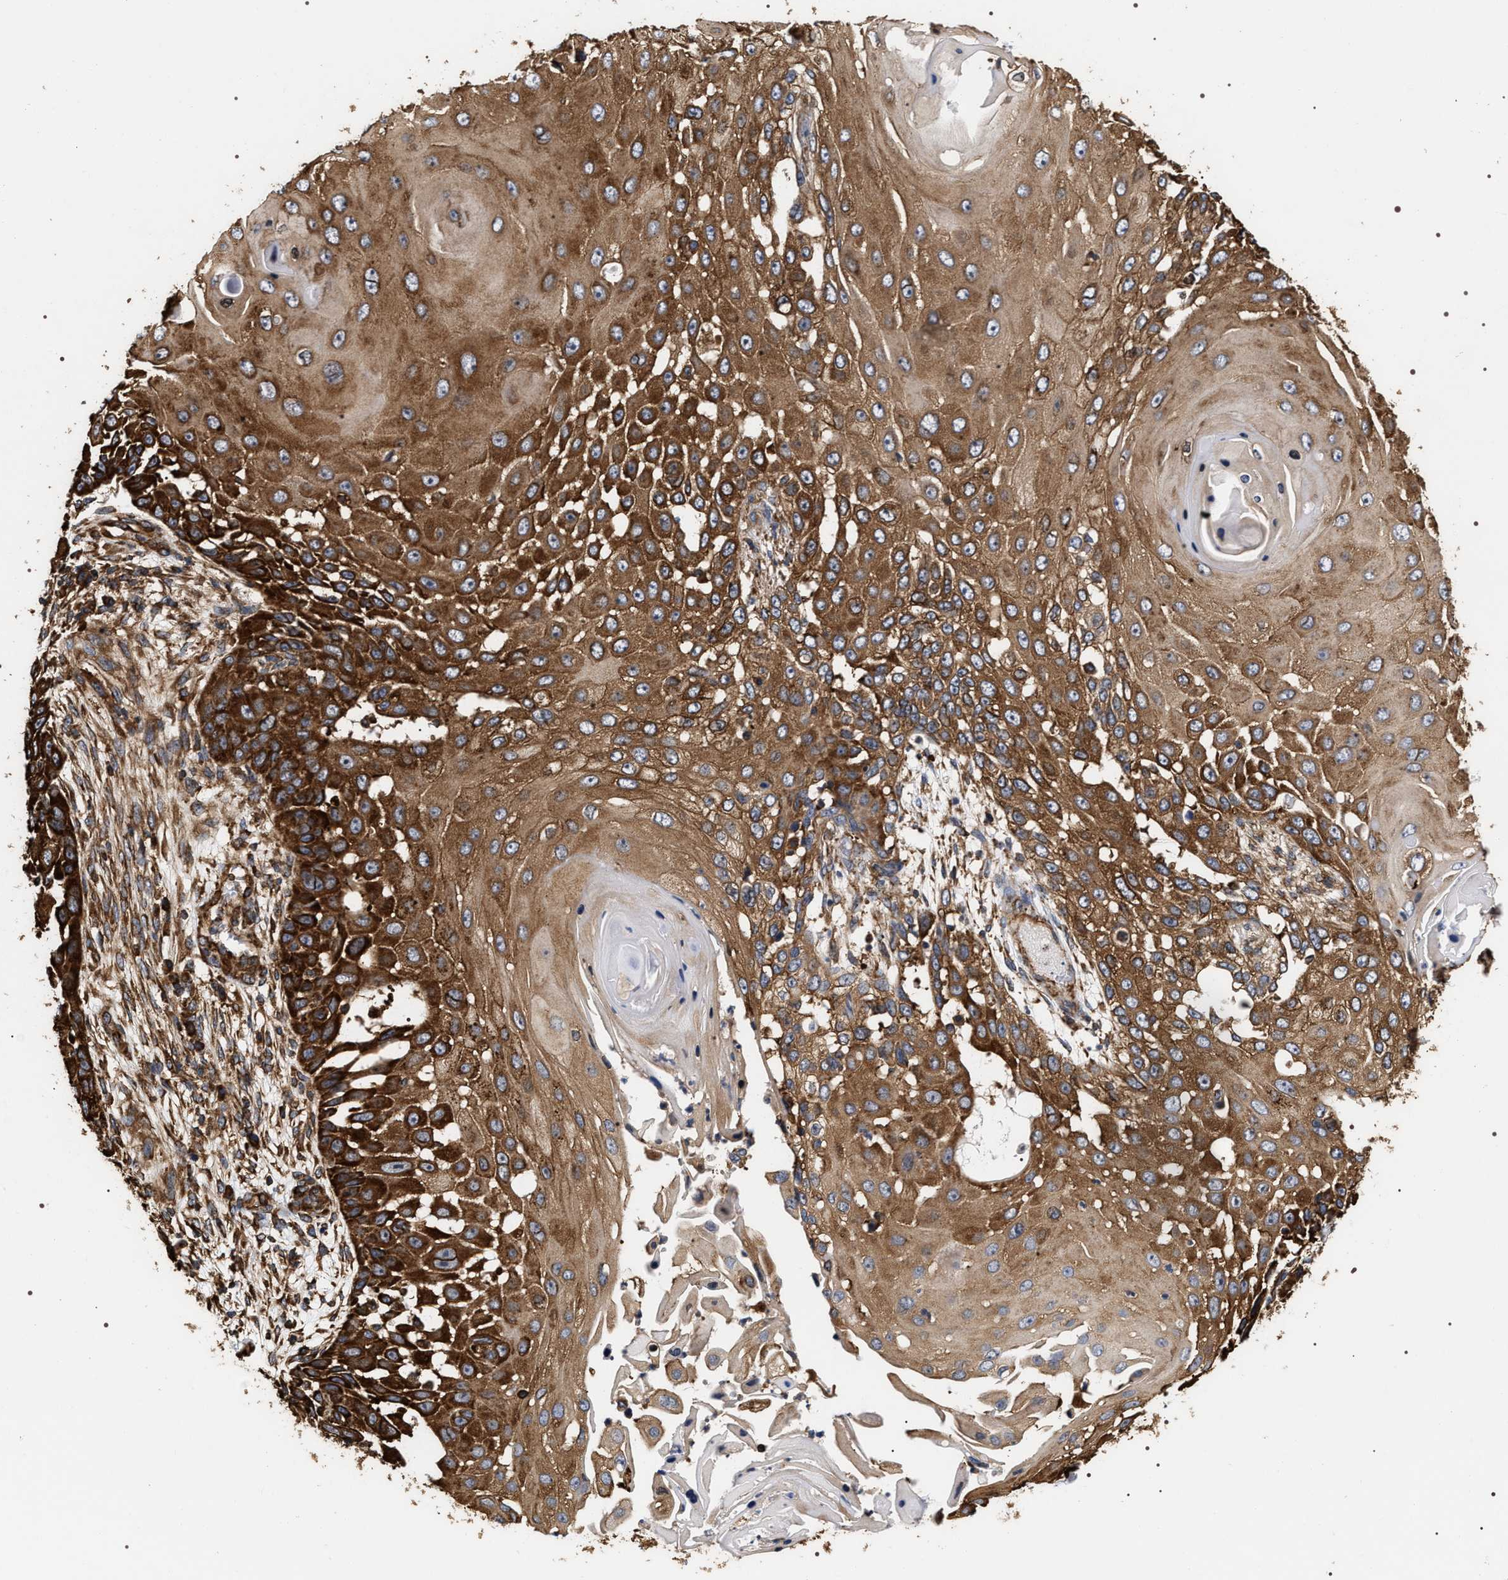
{"staining": {"intensity": "strong", "quantity": "25%-75%", "location": "cytoplasmic/membranous"}, "tissue": "skin cancer", "cell_type": "Tumor cells", "image_type": "cancer", "snomed": [{"axis": "morphology", "description": "Squamous cell carcinoma, NOS"}, {"axis": "topography", "description": "Skin"}], "caption": "Brown immunohistochemical staining in human skin cancer demonstrates strong cytoplasmic/membranous positivity in about 25%-75% of tumor cells. (DAB (3,3'-diaminobenzidine) = brown stain, brightfield microscopy at high magnification).", "gene": "SERBP1", "patient": {"sex": "female", "age": 44}}